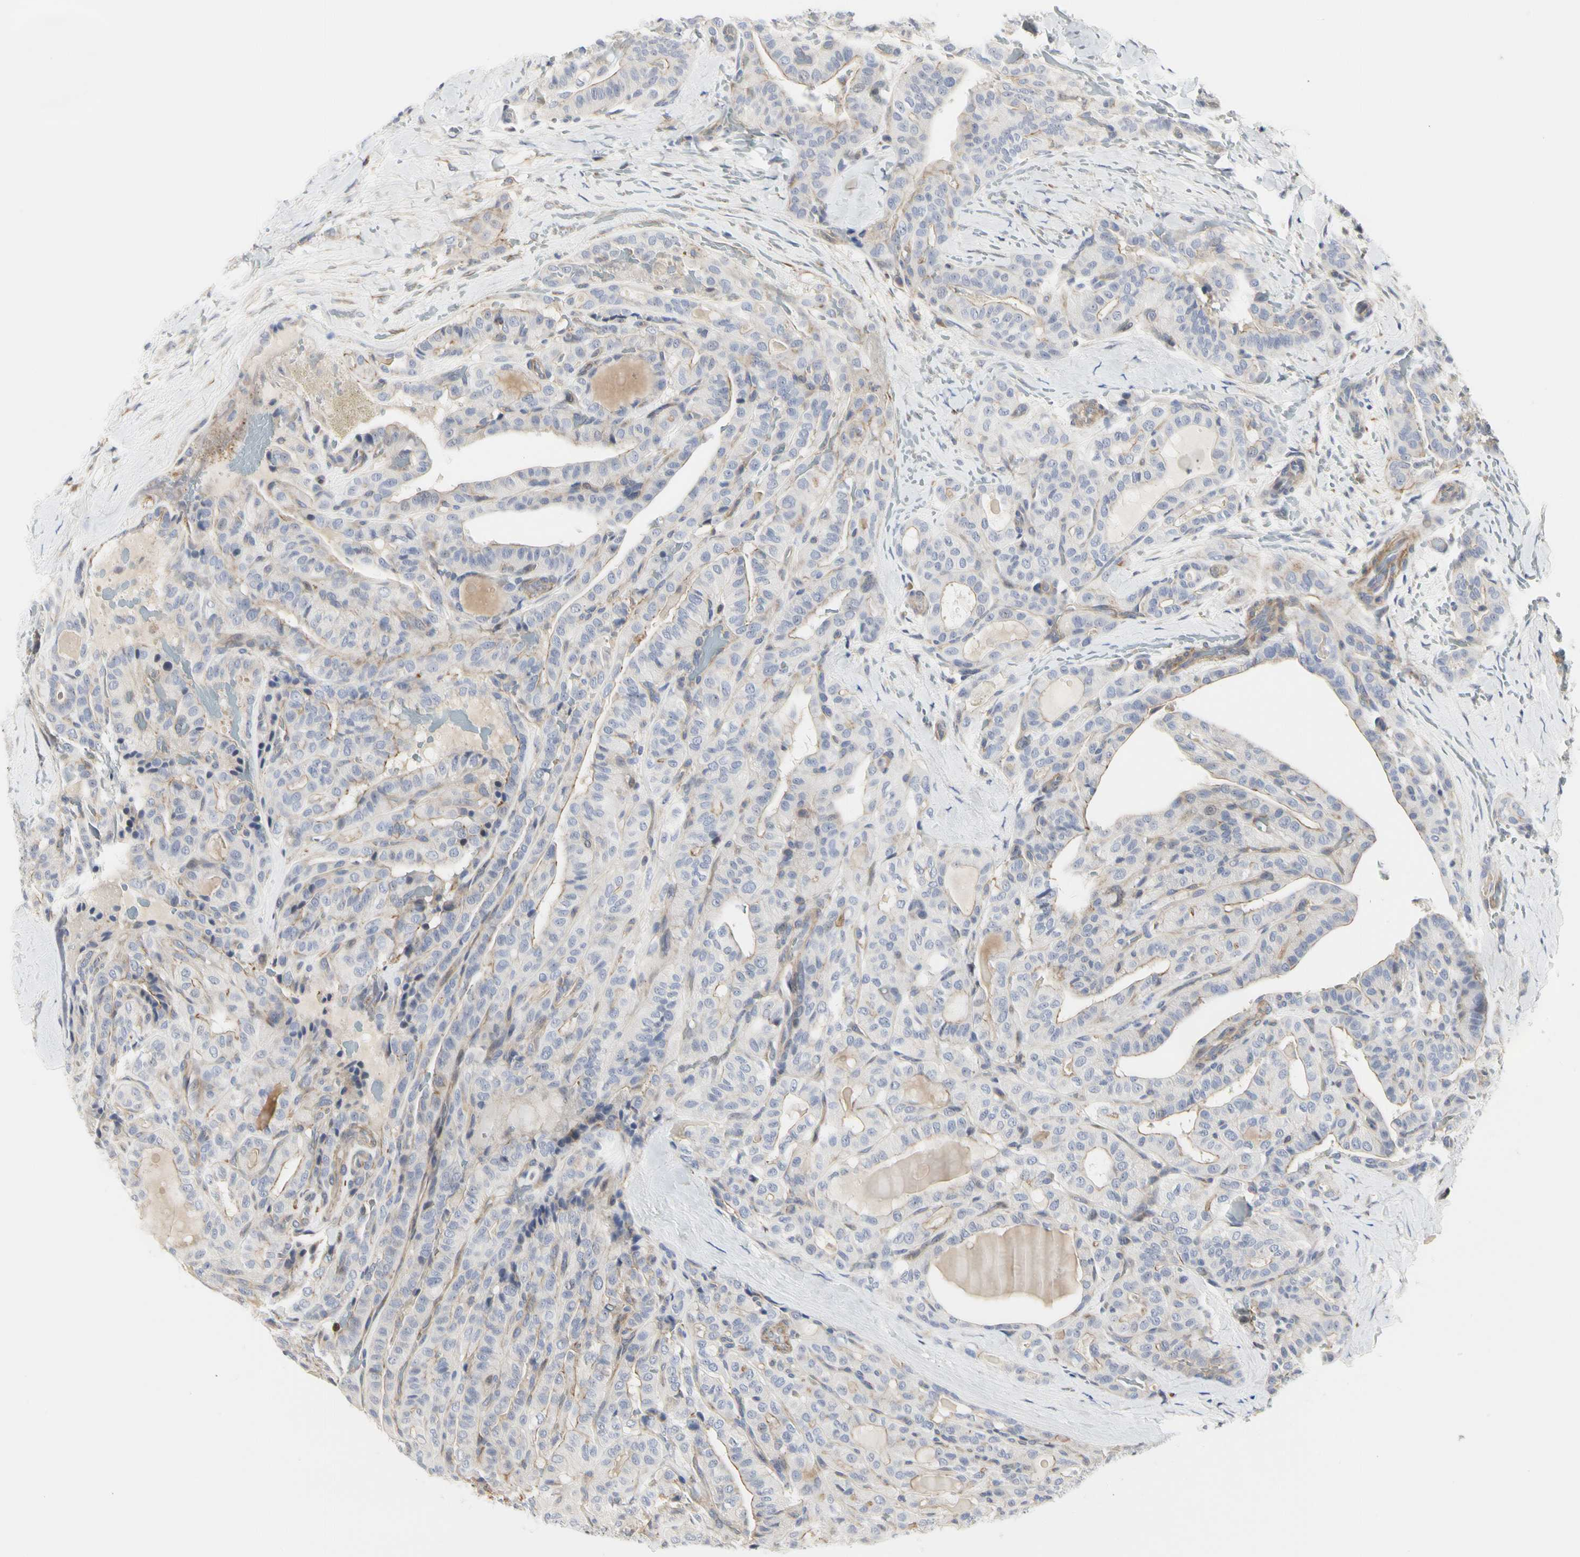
{"staining": {"intensity": "weak", "quantity": "<25%", "location": "cytoplasmic/membranous"}, "tissue": "thyroid cancer", "cell_type": "Tumor cells", "image_type": "cancer", "snomed": [{"axis": "morphology", "description": "Papillary adenocarcinoma, NOS"}, {"axis": "topography", "description": "Thyroid gland"}], "caption": "Tumor cells show no significant expression in thyroid cancer (papillary adenocarcinoma).", "gene": "SHANK2", "patient": {"sex": "male", "age": 77}}